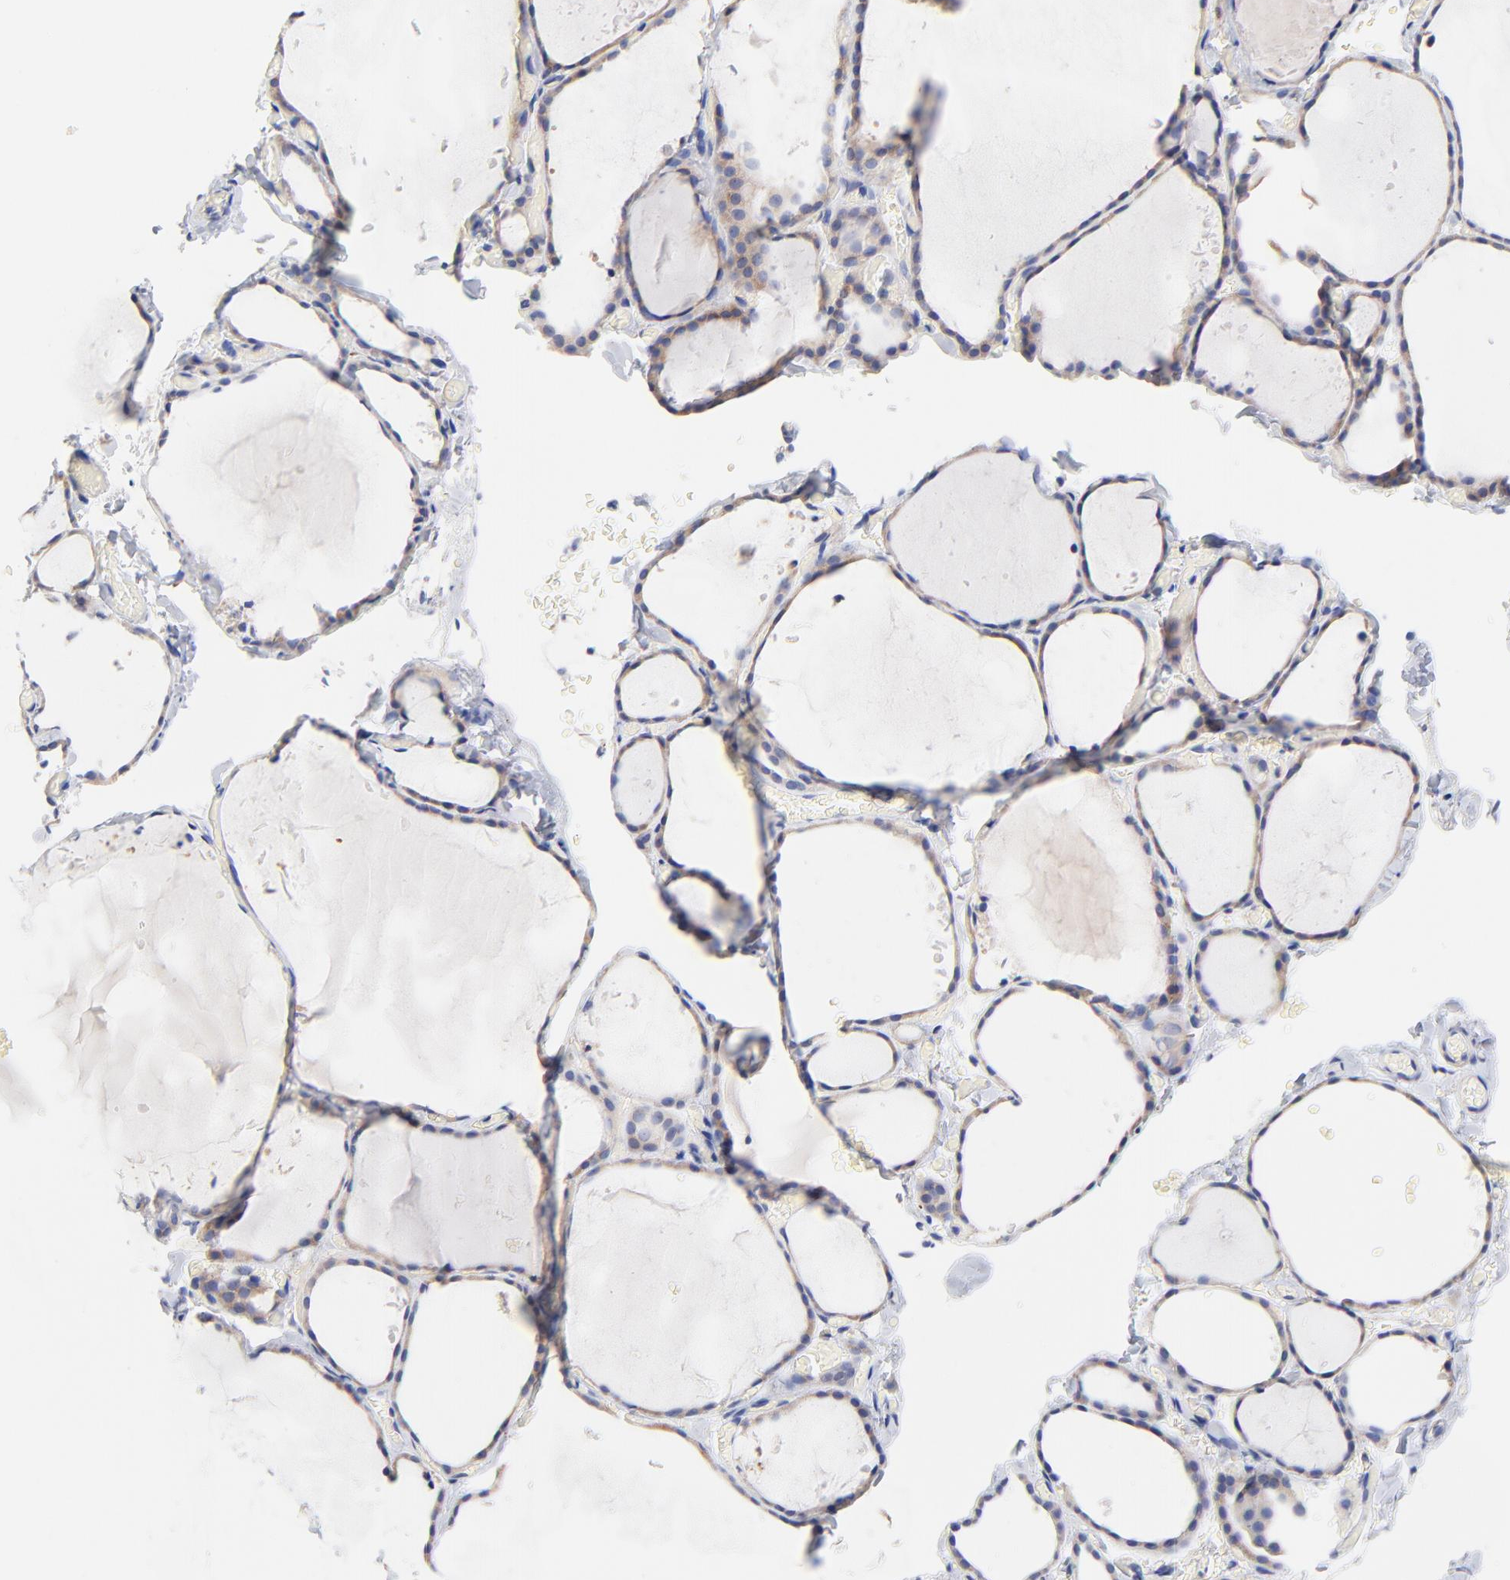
{"staining": {"intensity": "moderate", "quantity": ">75%", "location": "cytoplasmic/membranous"}, "tissue": "thyroid gland", "cell_type": "Glandular cells", "image_type": "normal", "snomed": [{"axis": "morphology", "description": "Normal tissue, NOS"}, {"axis": "topography", "description": "Thyroid gland"}], "caption": "Immunohistochemical staining of unremarkable thyroid gland demonstrates >75% levels of moderate cytoplasmic/membranous protein expression in approximately >75% of glandular cells. The staining is performed using DAB brown chromogen to label protein expression. The nuclei are counter-stained blue using hematoxylin.", "gene": "TWNK", "patient": {"sex": "female", "age": 22}}